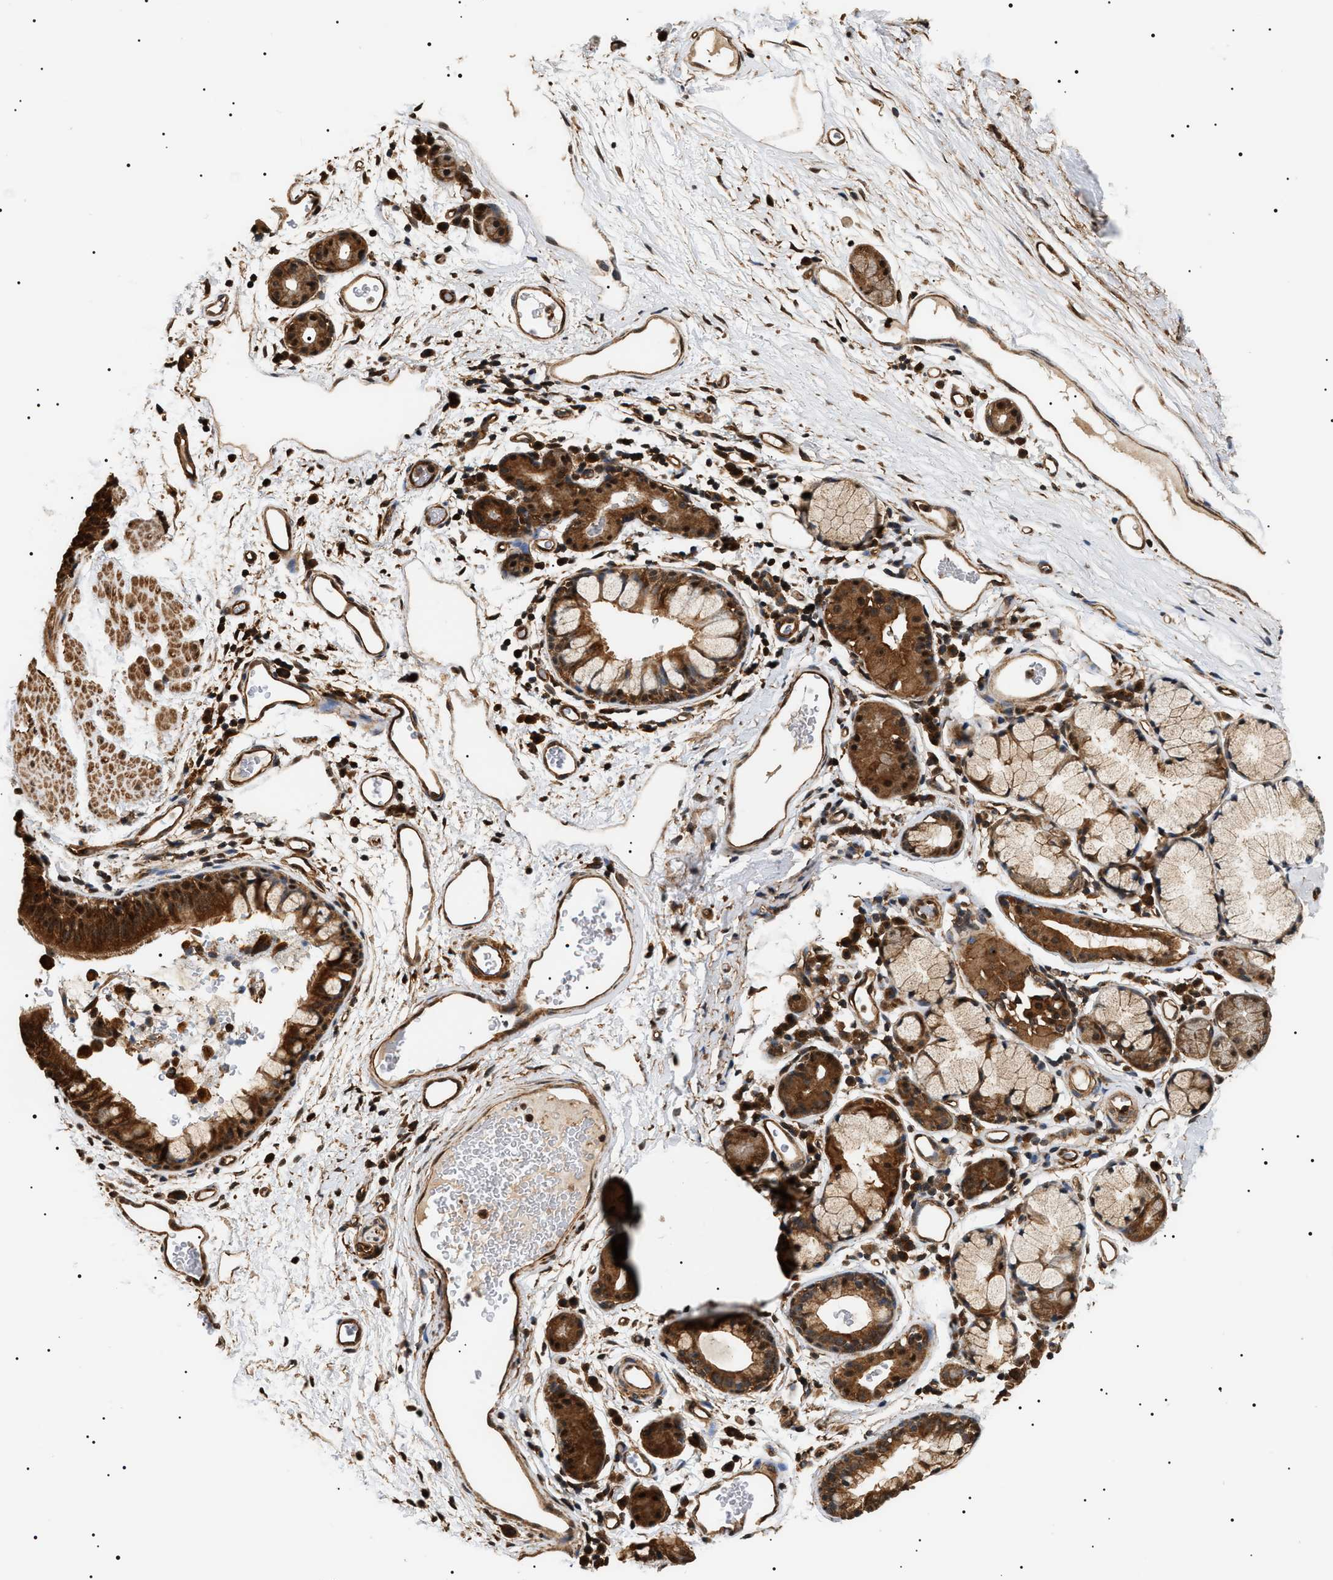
{"staining": {"intensity": "strong", "quantity": ">75%", "location": "cytoplasmic/membranous,nuclear"}, "tissue": "bronchus", "cell_type": "Respiratory epithelial cells", "image_type": "normal", "snomed": [{"axis": "morphology", "description": "Normal tissue, NOS"}, {"axis": "topography", "description": "Cartilage tissue"}, {"axis": "topography", "description": "Bronchus"}], "caption": "Immunohistochemistry staining of unremarkable bronchus, which reveals high levels of strong cytoplasmic/membranous,nuclear staining in approximately >75% of respiratory epithelial cells indicating strong cytoplasmic/membranous,nuclear protein expression. The staining was performed using DAB (brown) for protein detection and nuclei were counterstained in hematoxylin (blue).", "gene": "SH3GLB2", "patient": {"sex": "female", "age": 53}}